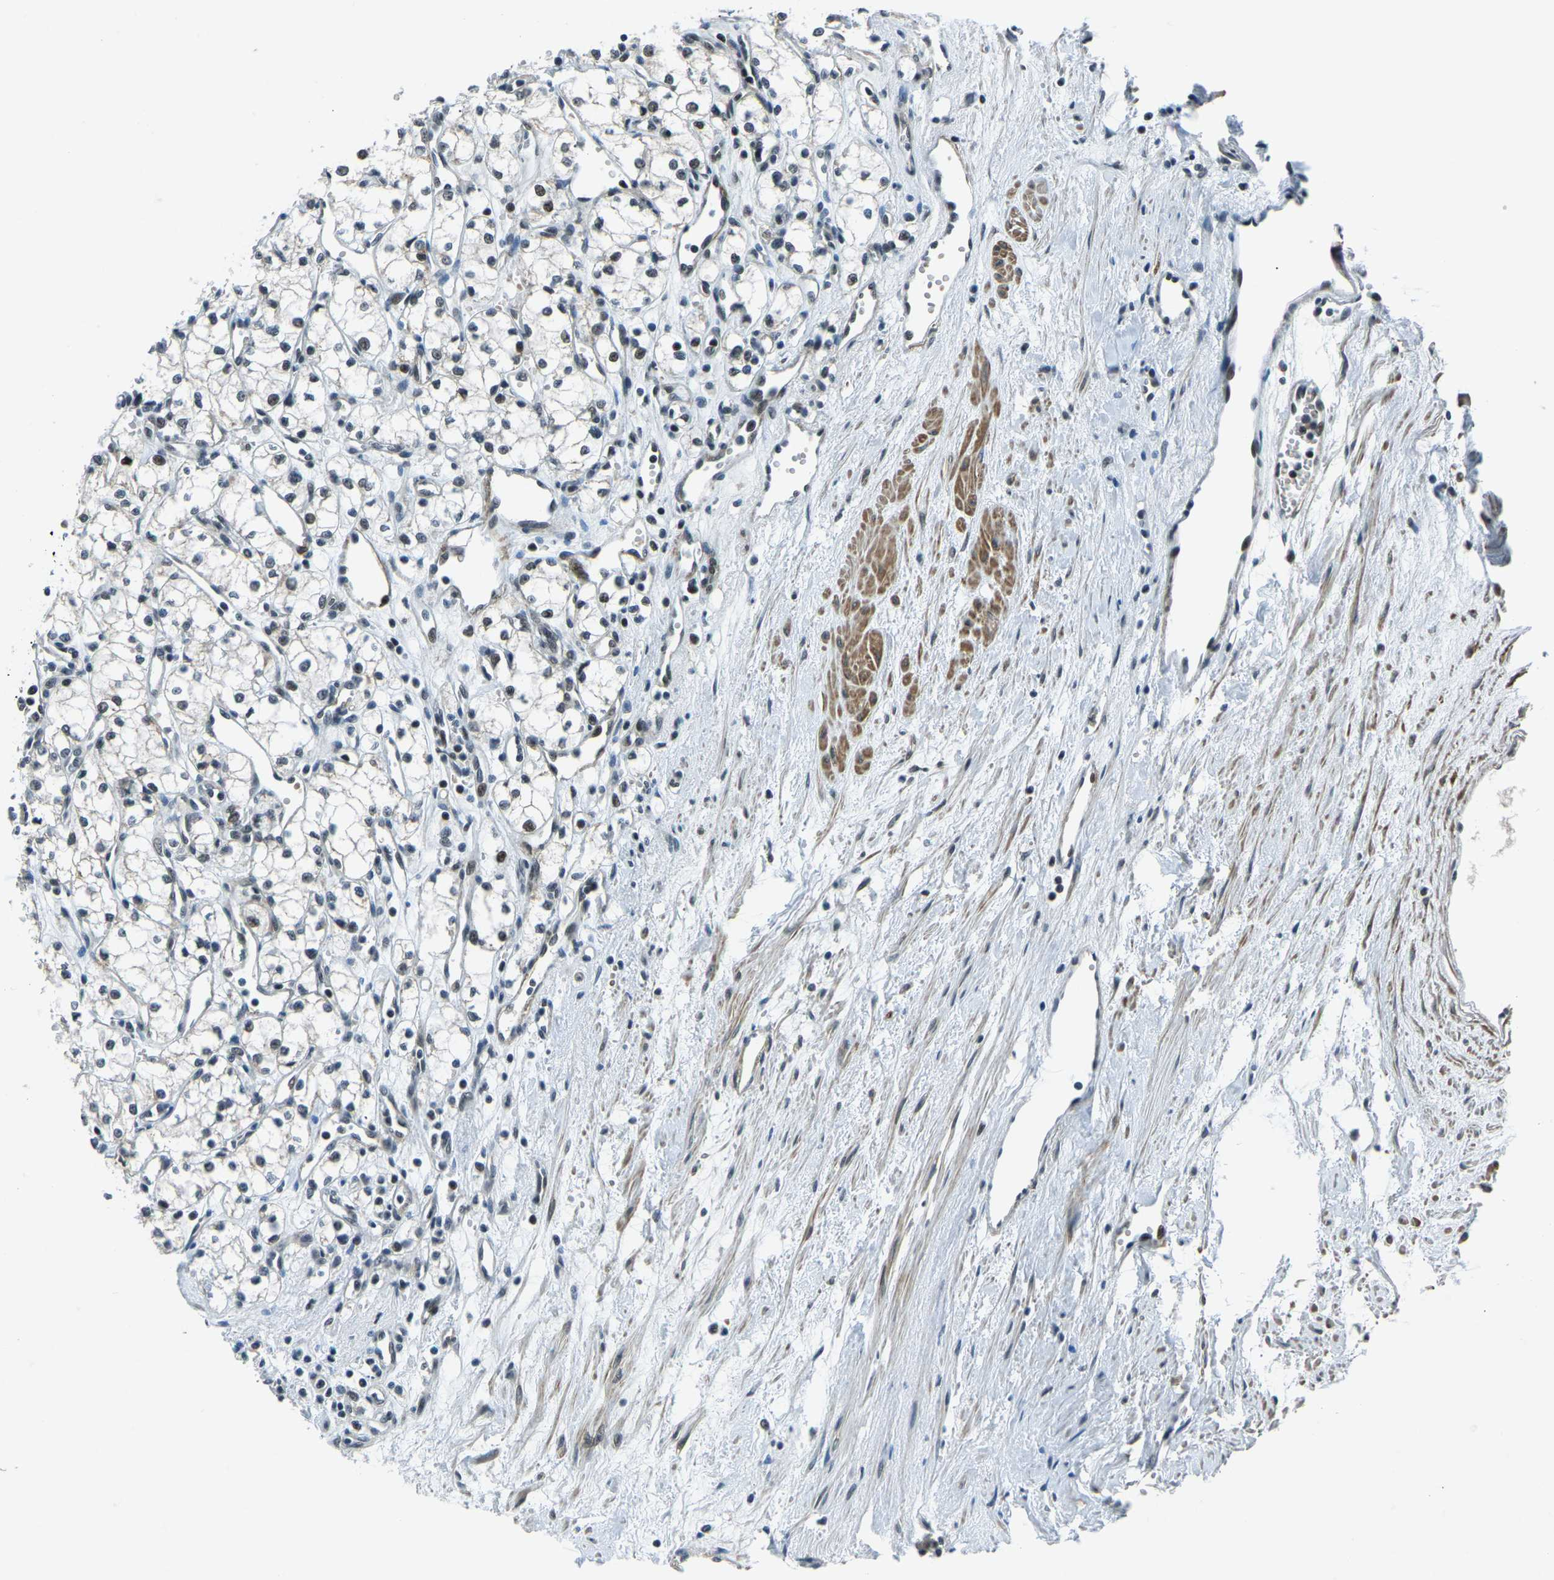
{"staining": {"intensity": "weak", "quantity": "25%-75%", "location": "nuclear"}, "tissue": "renal cancer", "cell_type": "Tumor cells", "image_type": "cancer", "snomed": [{"axis": "morphology", "description": "Adenocarcinoma, NOS"}, {"axis": "topography", "description": "Kidney"}], "caption": "Immunohistochemical staining of human renal cancer (adenocarcinoma) reveals low levels of weak nuclear positivity in about 25%-75% of tumor cells.", "gene": "PRCC", "patient": {"sex": "male", "age": 59}}